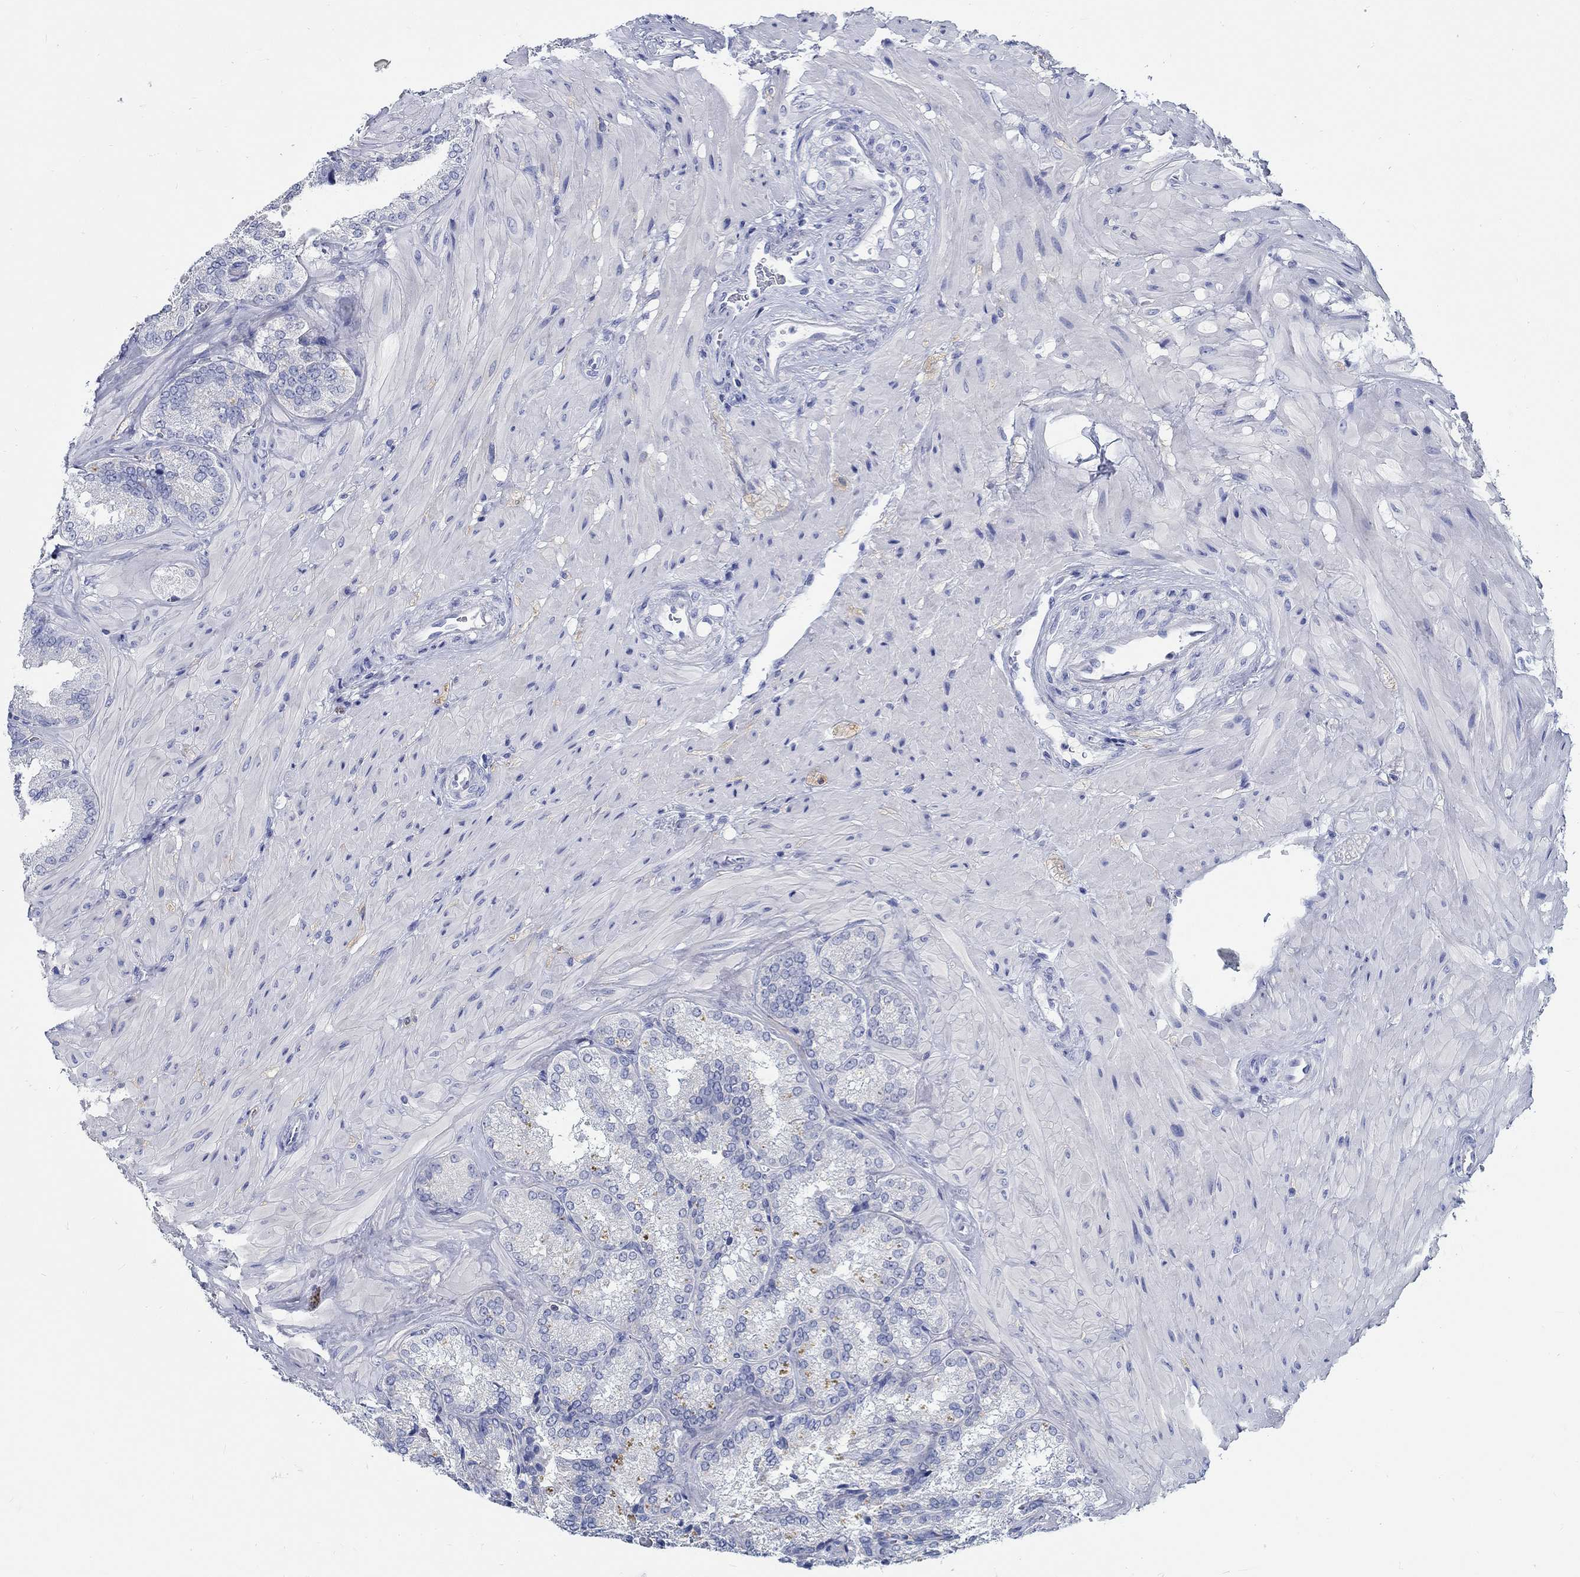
{"staining": {"intensity": "negative", "quantity": "none", "location": "none"}, "tissue": "seminal vesicle", "cell_type": "Glandular cells", "image_type": "normal", "snomed": [{"axis": "morphology", "description": "Normal tissue, NOS"}, {"axis": "topography", "description": "Seminal veicle"}], "caption": "An IHC image of benign seminal vesicle is shown. There is no staining in glandular cells of seminal vesicle.", "gene": "FBXO2", "patient": {"sex": "male", "age": 37}}